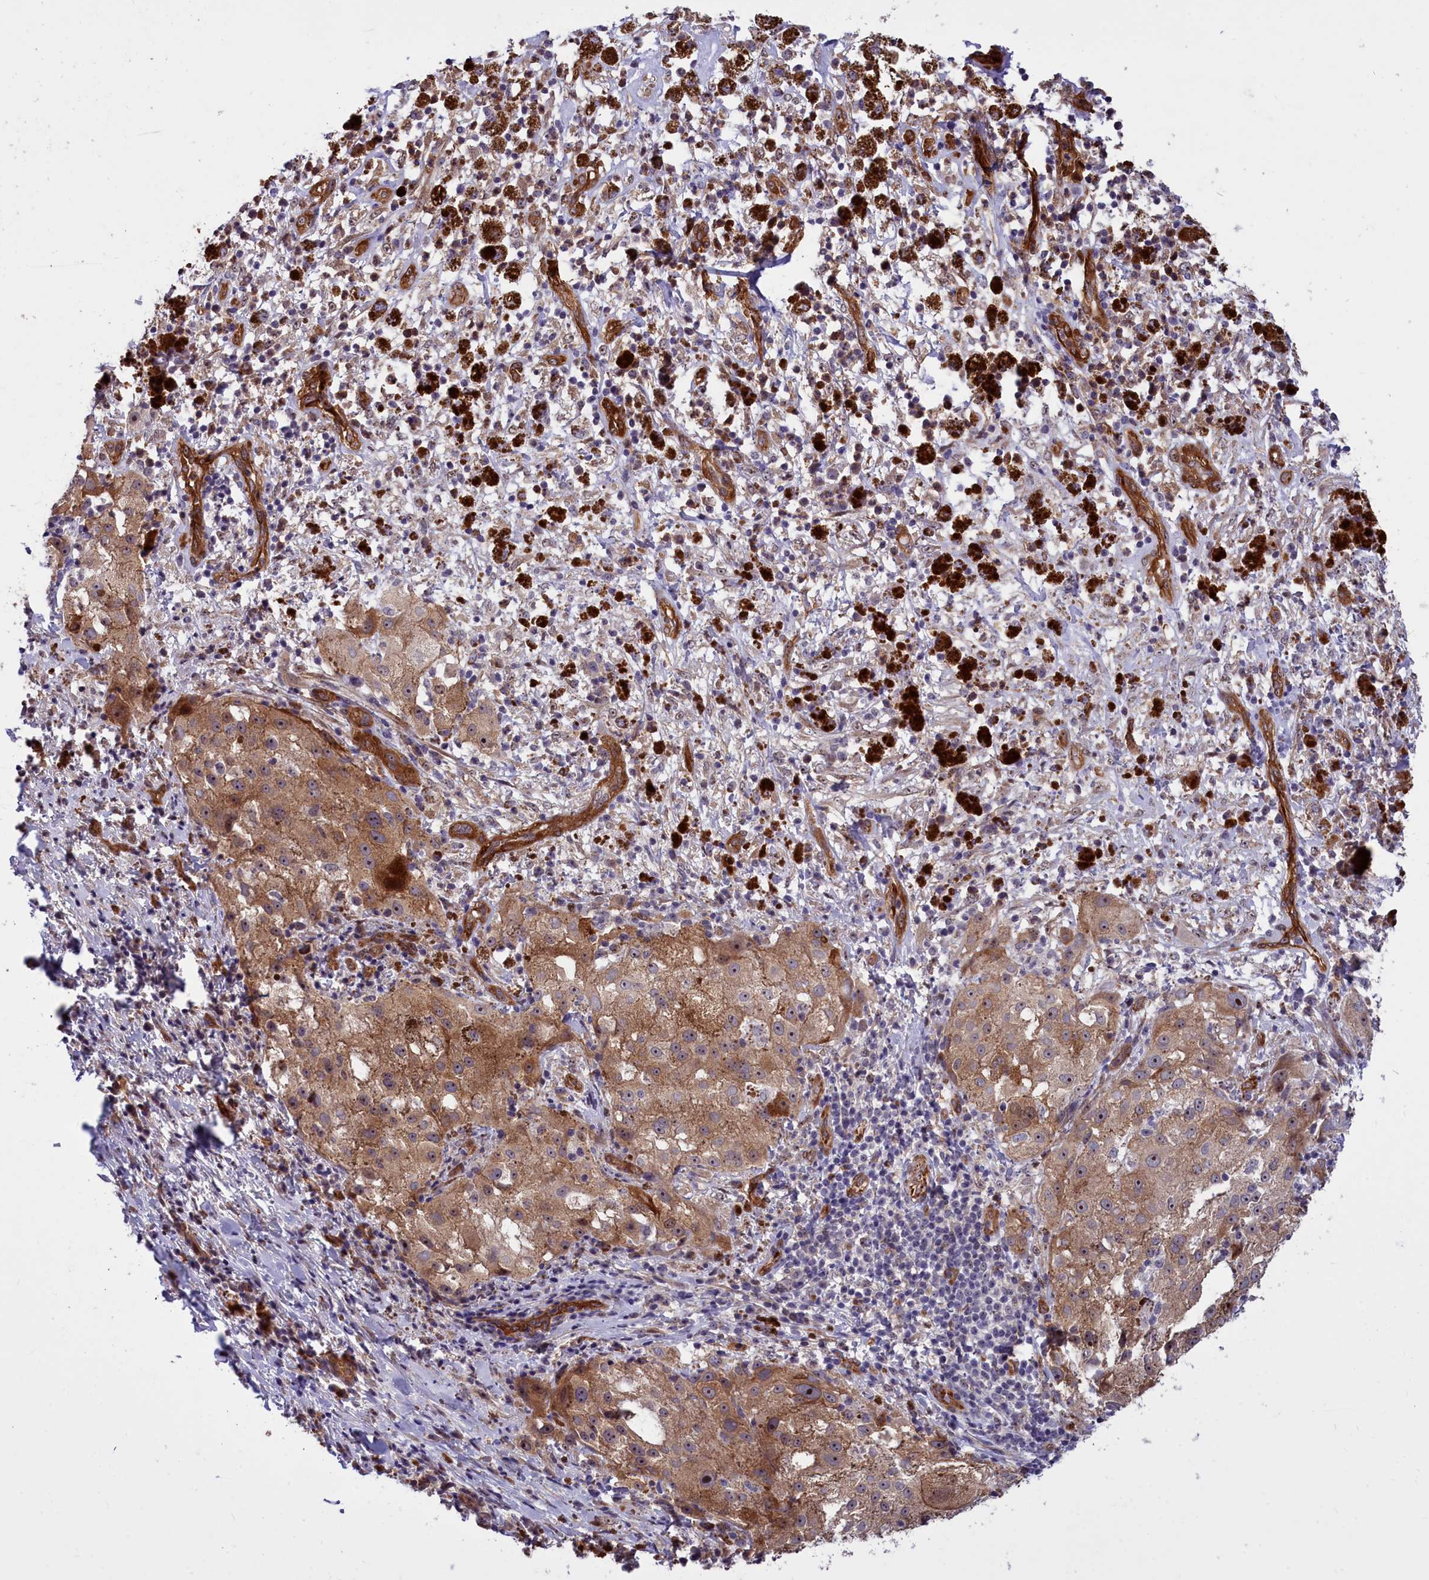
{"staining": {"intensity": "moderate", "quantity": ">75%", "location": "cytoplasmic/membranous"}, "tissue": "melanoma", "cell_type": "Tumor cells", "image_type": "cancer", "snomed": [{"axis": "morphology", "description": "Necrosis, NOS"}, {"axis": "morphology", "description": "Malignant melanoma, NOS"}, {"axis": "topography", "description": "Skin"}], "caption": "The image displays immunohistochemical staining of malignant melanoma. There is moderate cytoplasmic/membranous expression is appreciated in approximately >75% of tumor cells. (DAB IHC with brightfield microscopy, high magnification).", "gene": "BCAR1", "patient": {"sex": "female", "age": 87}}